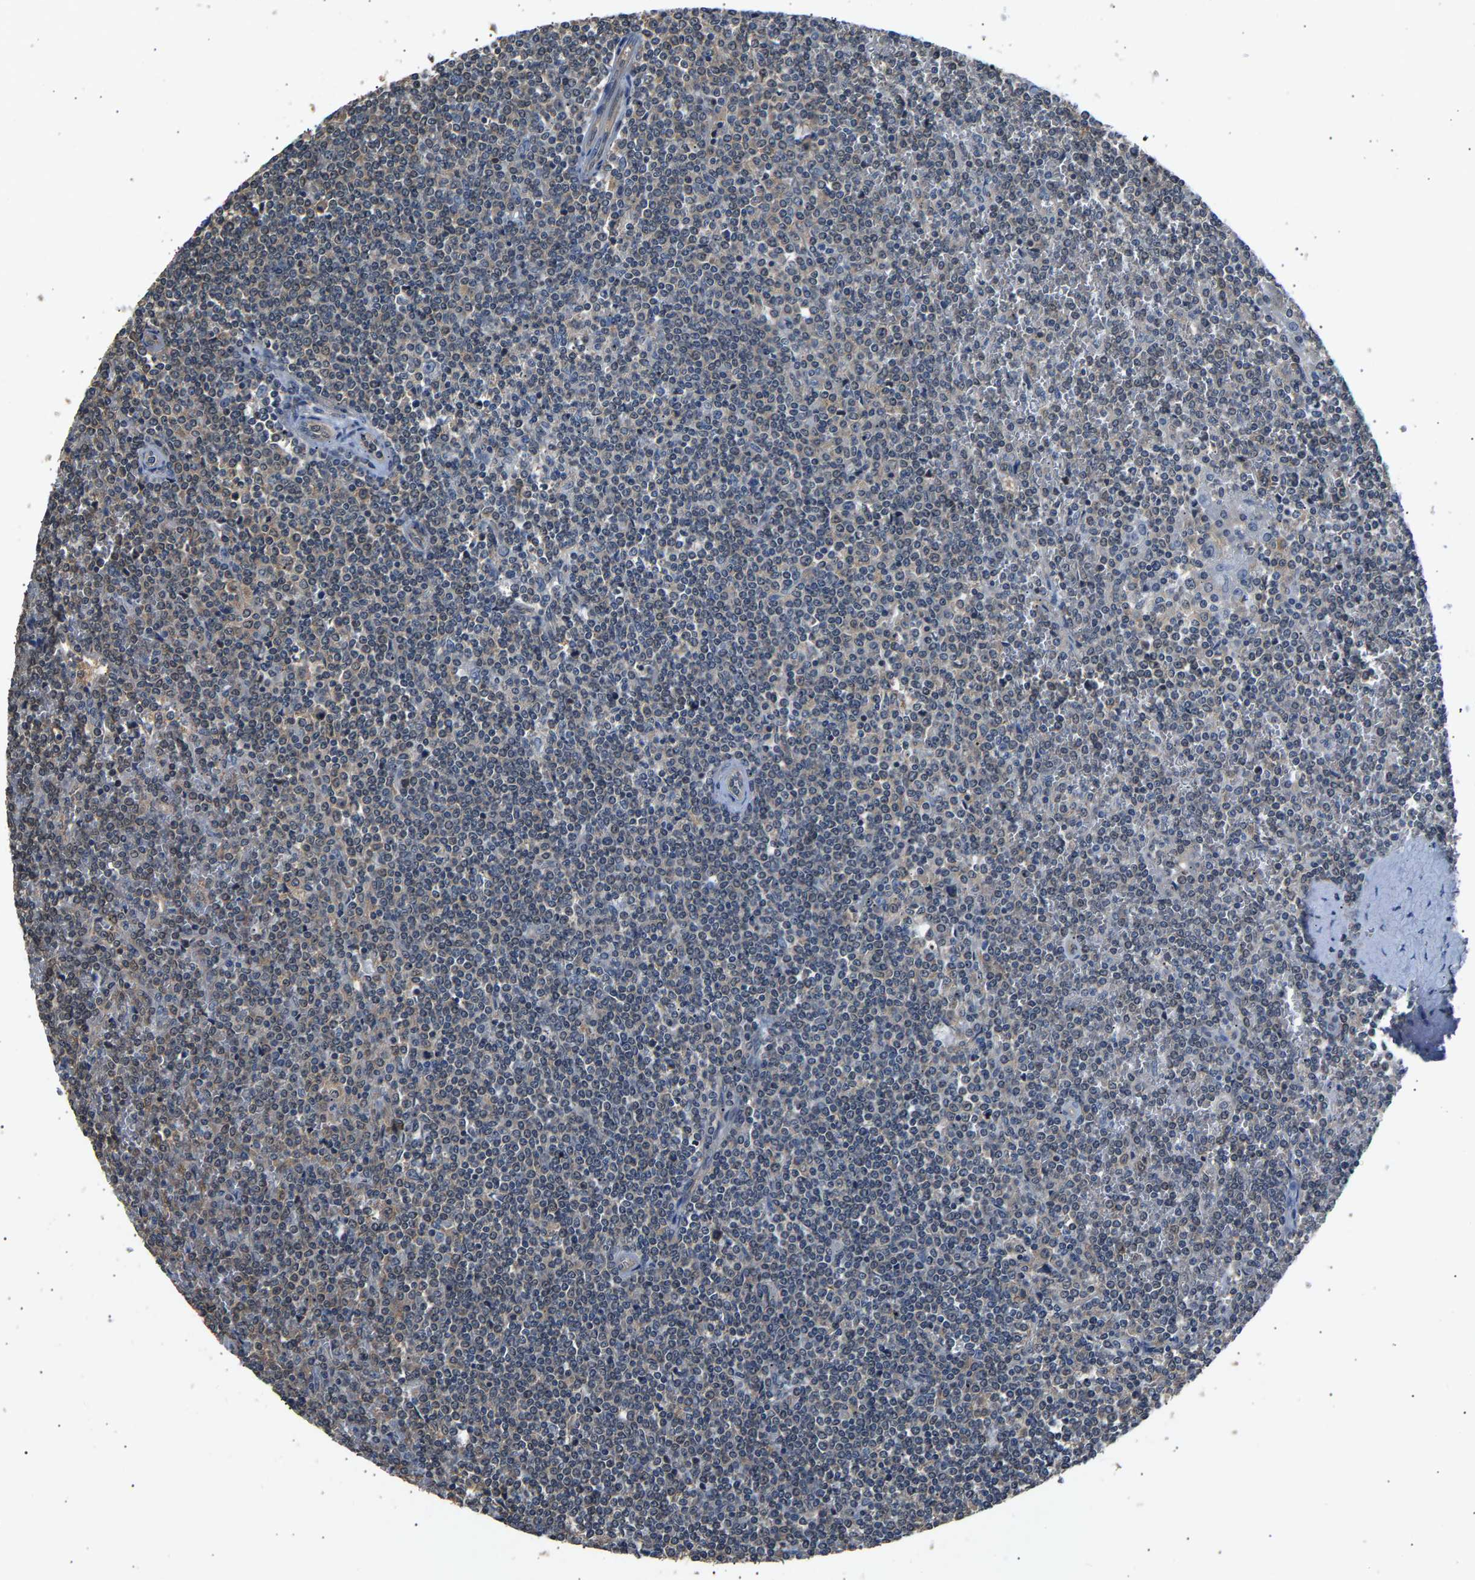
{"staining": {"intensity": "weak", "quantity": "<25%", "location": "cytoplasmic/membranous"}, "tissue": "lymphoma", "cell_type": "Tumor cells", "image_type": "cancer", "snomed": [{"axis": "morphology", "description": "Malignant lymphoma, non-Hodgkin's type, Low grade"}, {"axis": "topography", "description": "Spleen"}], "caption": "High power microscopy photomicrograph of an IHC image of lymphoma, revealing no significant staining in tumor cells.", "gene": "ABCC9", "patient": {"sex": "female", "age": 19}}